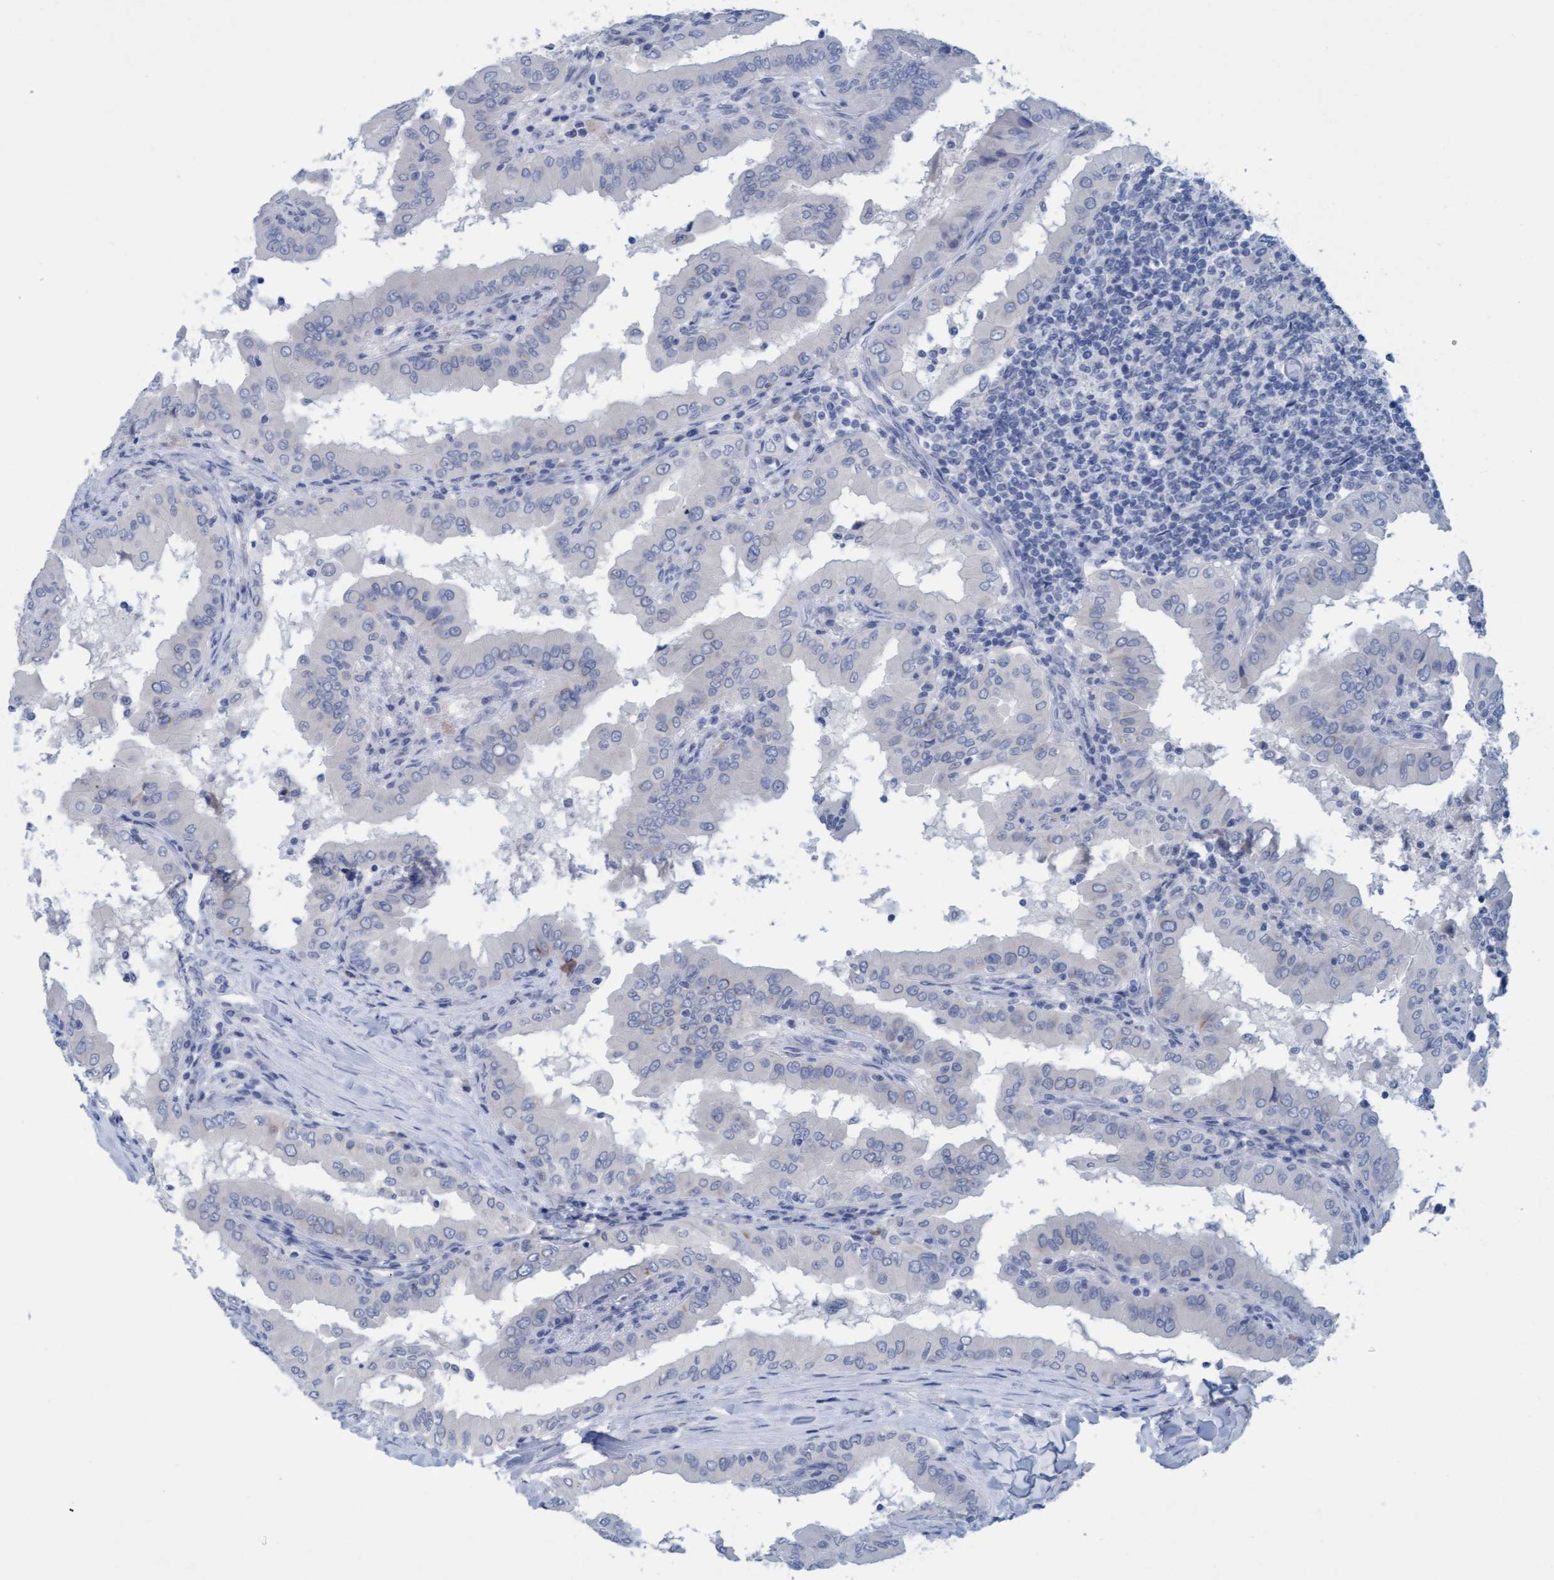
{"staining": {"intensity": "negative", "quantity": "none", "location": "none"}, "tissue": "thyroid cancer", "cell_type": "Tumor cells", "image_type": "cancer", "snomed": [{"axis": "morphology", "description": "Papillary adenocarcinoma, NOS"}, {"axis": "topography", "description": "Thyroid gland"}], "caption": "There is no significant staining in tumor cells of thyroid cancer (papillary adenocarcinoma).", "gene": "SSTR3", "patient": {"sex": "male", "age": 33}}